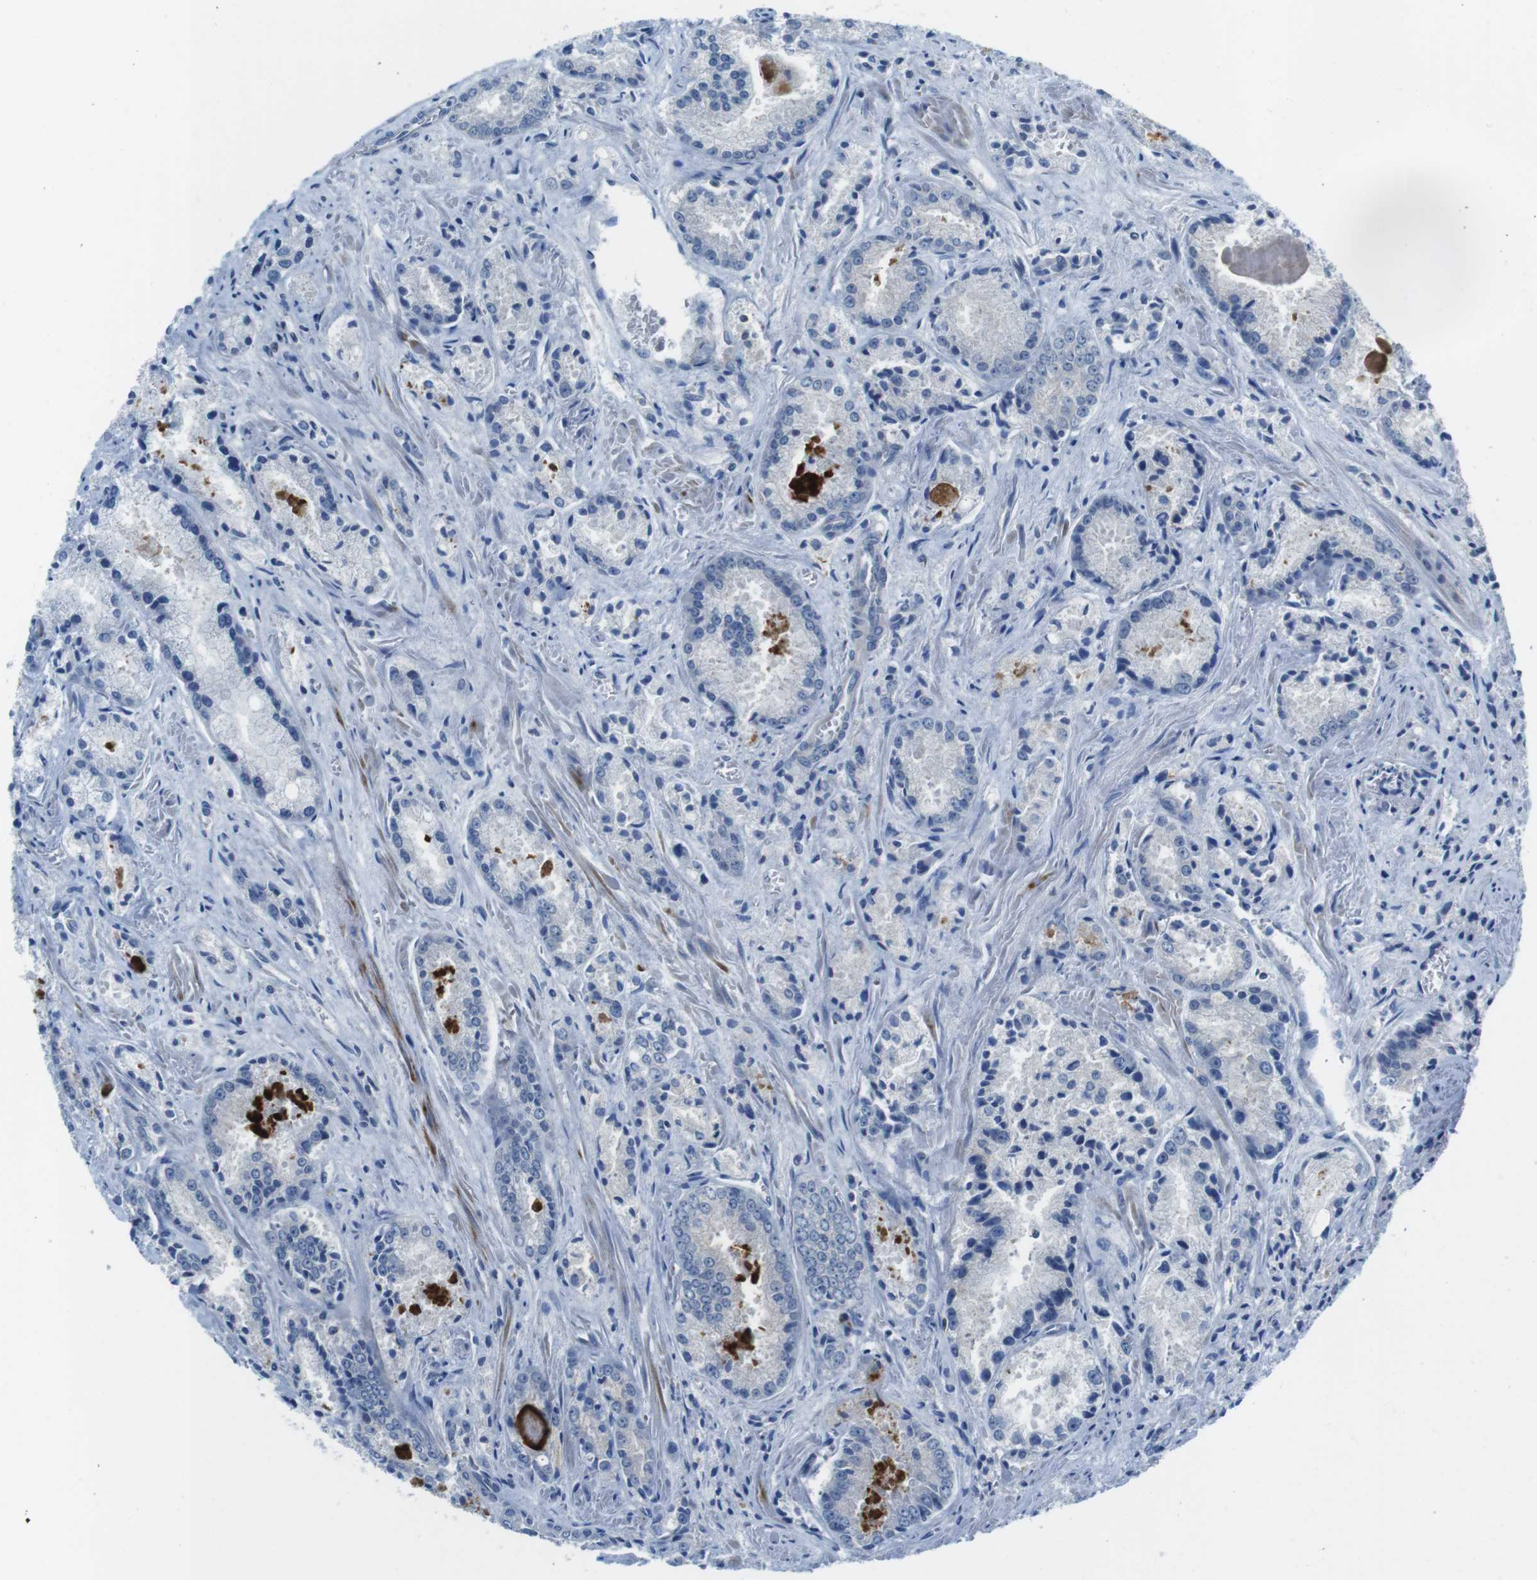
{"staining": {"intensity": "negative", "quantity": "none", "location": "none"}, "tissue": "prostate cancer", "cell_type": "Tumor cells", "image_type": "cancer", "snomed": [{"axis": "morphology", "description": "Adenocarcinoma, Low grade"}, {"axis": "topography", "description": "Prostate"}], "caption": "Tumor cells show no significant protein positivity in prostate cancer. Nuclei are stained in blue.", "gene": "PIK3CD", "patient": {"sex": "male", "age": 64}}